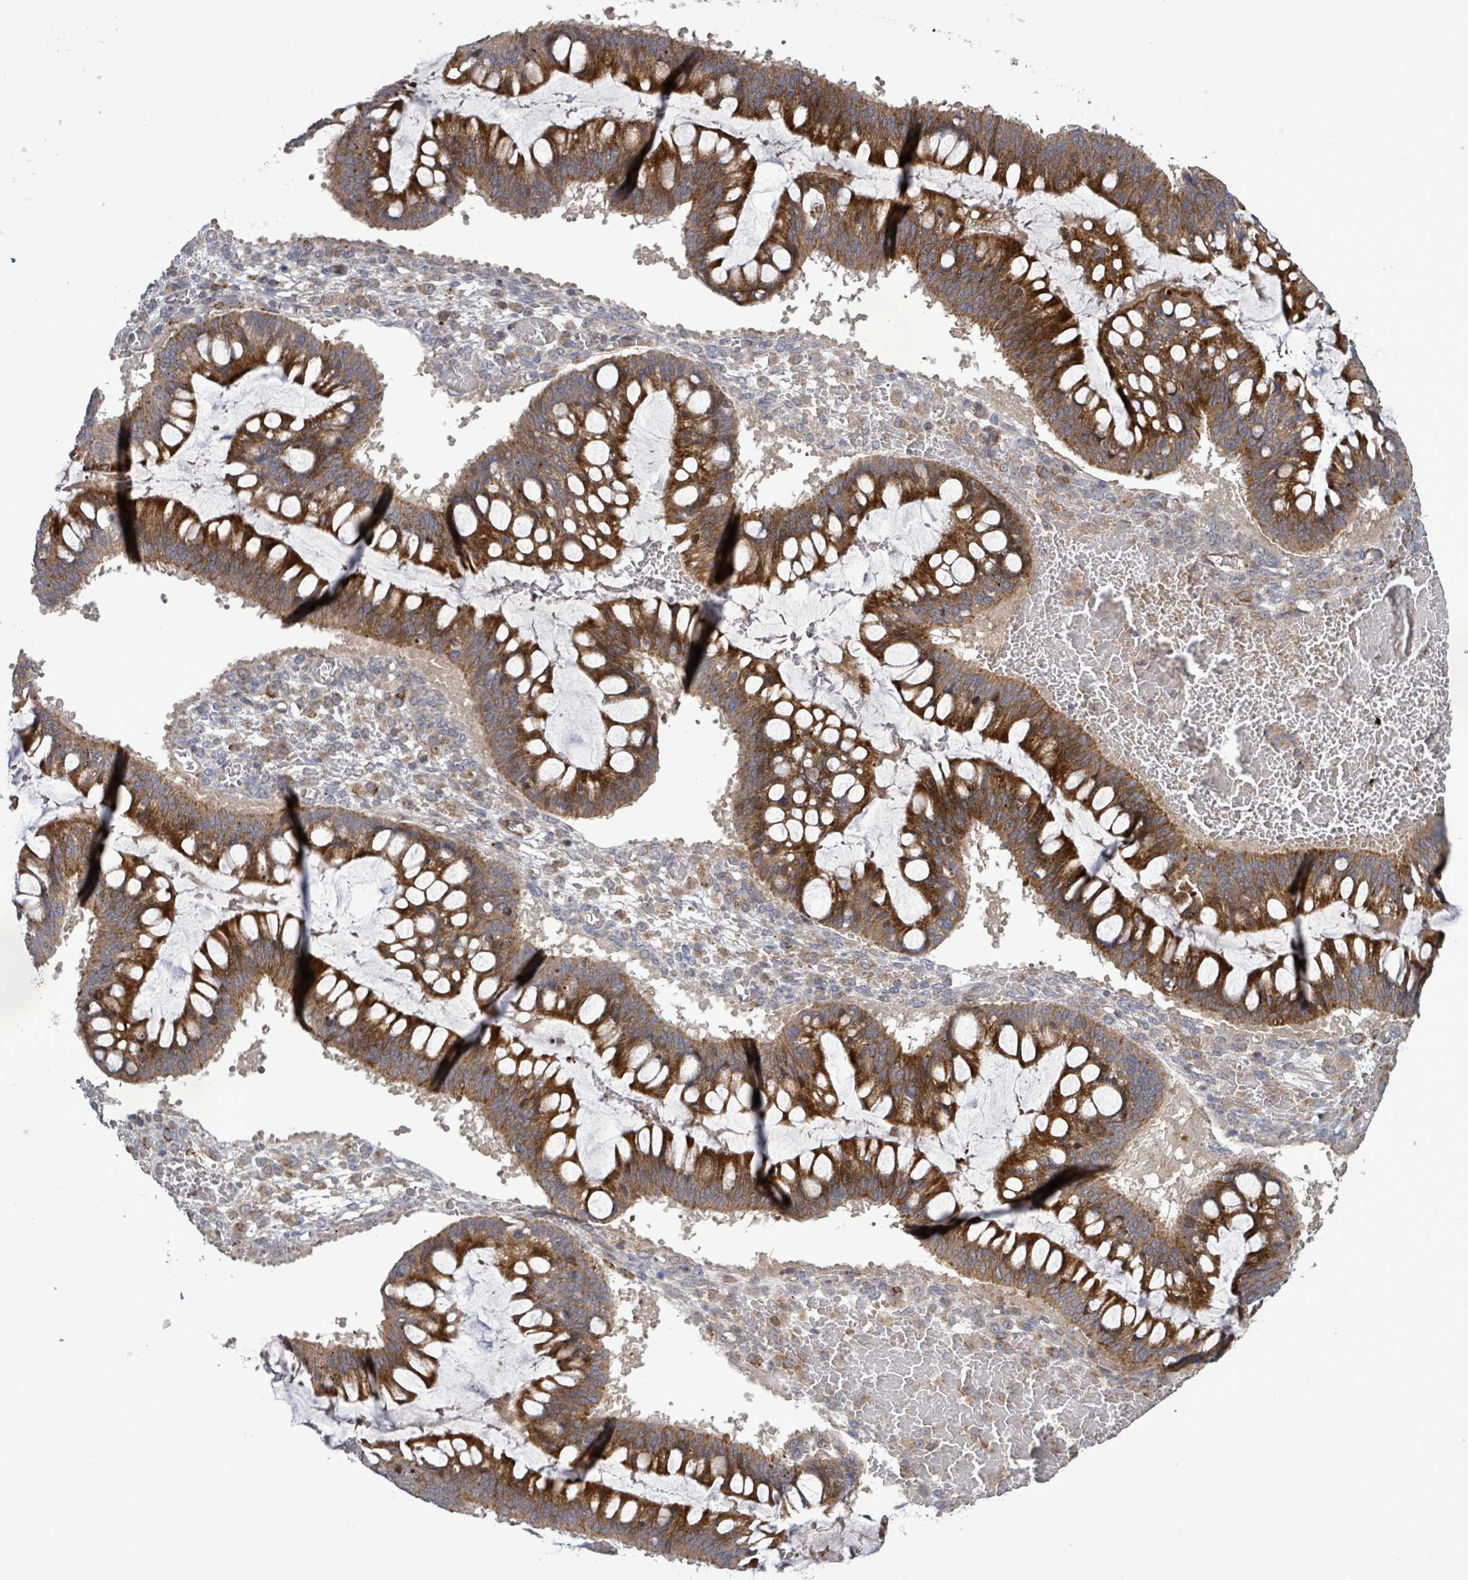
{"staining": {"intensity": "strong", "quantity": ">75%", "location": "cytoplasmic/membranous"}, "tissue": "ovarian cancer", "cell_type": "Tumor cells", "image_type": "cancer", "snomed": [{"axis": "morphology", "description": "Cystadenocarcinoma, mucinous, NOS"}, {"axis": "topography", "description": "Ovary"}], "caption": "This photomicrograph demonstrates ovarian cancer stained with immunohistochemistry (IHC) to label a protein in brown. The cytoplasmic/membranous of tumor cells show strong positivity for the protein. Nuclei are counter-stained blue.", "gene": "DIPK2A", "patient": {"sex": "female", "age": 73}}